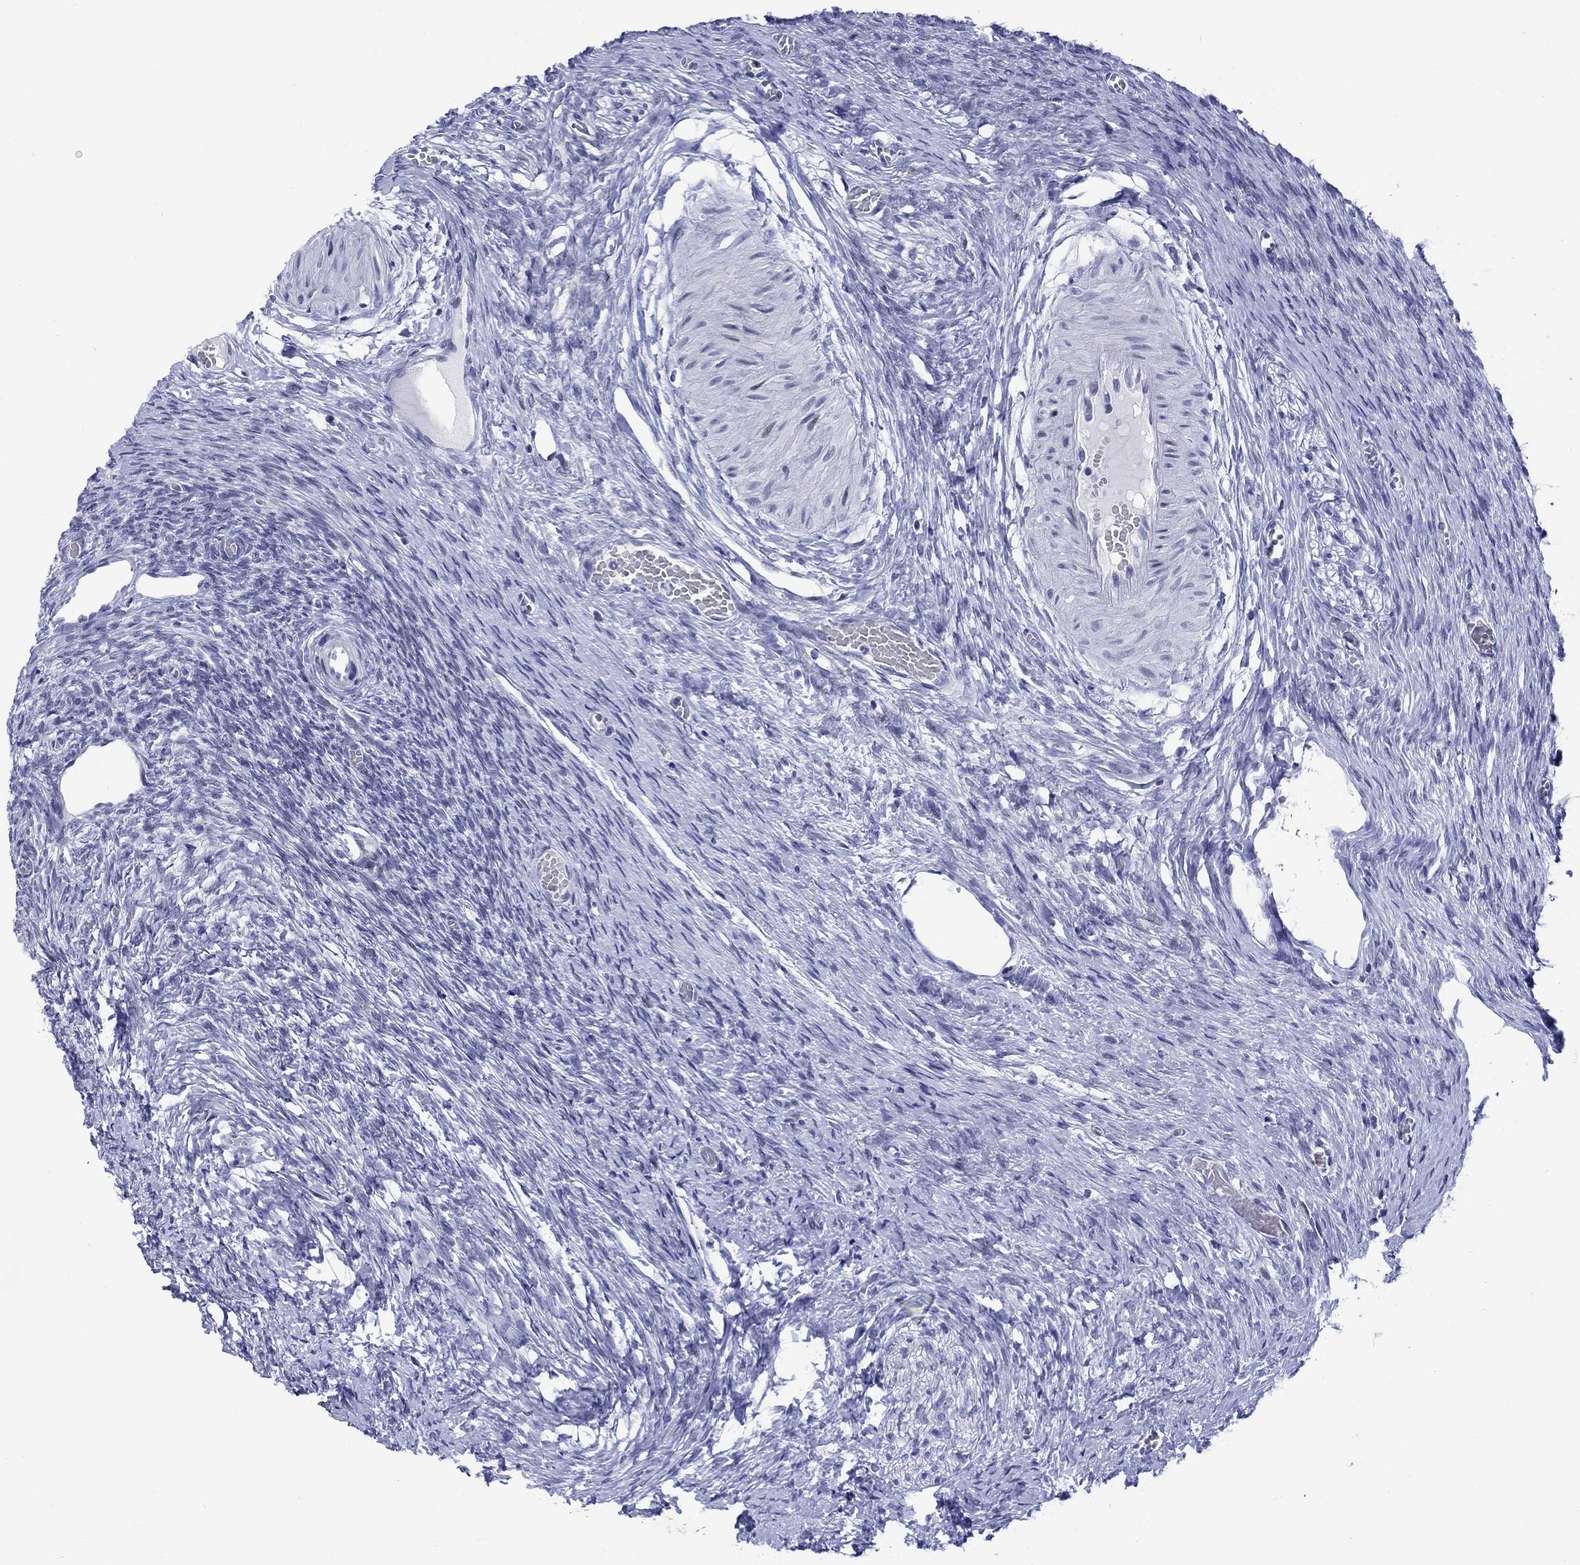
{"staining": {"intensity": "moderate", "quantity": "<25%", "location": "cytoplasmic/membranous"}, "tissue": "ovary", "cell_type": "Follicle cells", "image_type": "normal", "snomed": [{"axis": "morphology", "description": "Normal tissue, NOS"}, {"axis": "topography", "description": "Ovary"}], "caption": "About <25% of follicle cells in benign ovary reveal moderate cytoplasmic/membranous protein expression as visualized by brown immunohistochemical staining.", "gene": "CDCA2", "patient": {"sex": "female", "age": 27}}